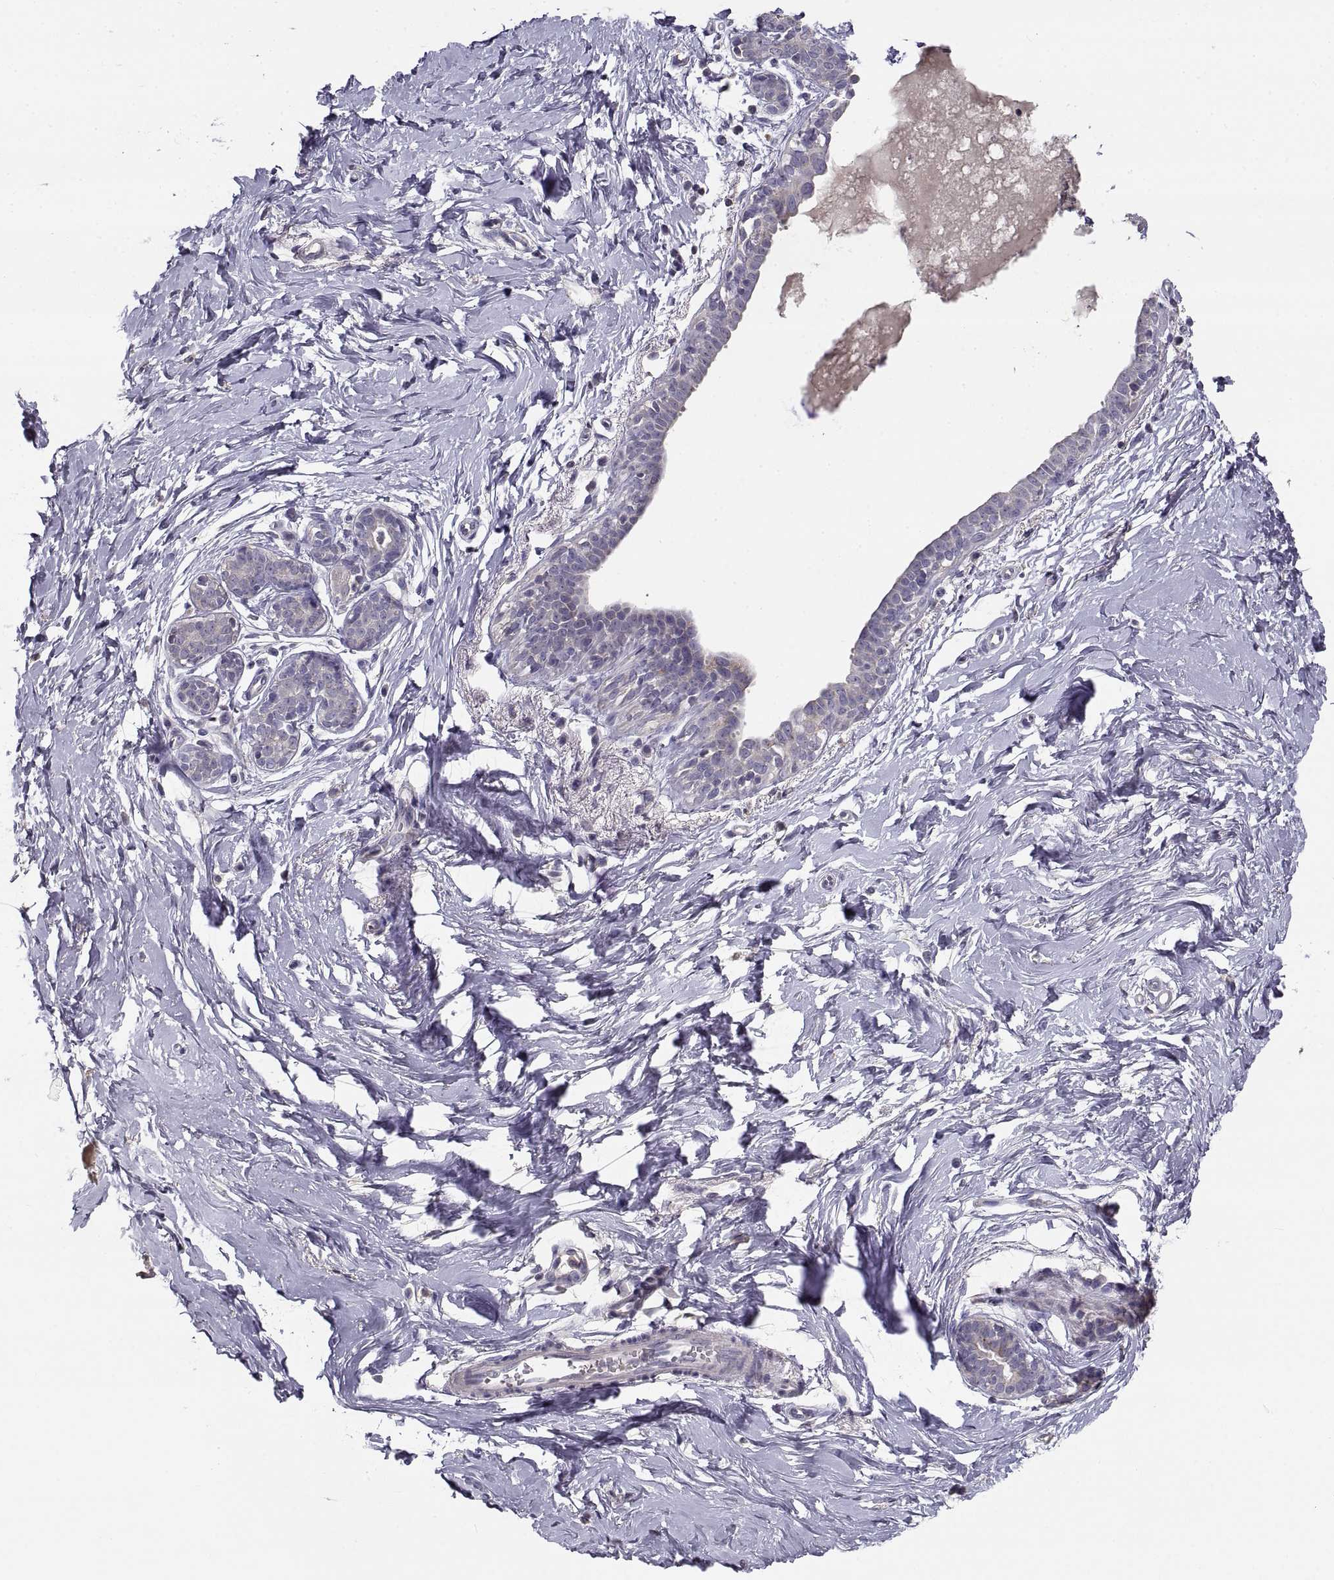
{"staining": {"intensity": "negative", "quantity": "none", "location": "none"}, "tissue": "breast", "cell_type": "Adipocytes", "image_type": "normal", "snomed": [{"axis": "morphology", "description": "Normal tissue, NOS"}, {"axis": "topography", "description": "Breast"}], "caption": "Immunohistochemistry (IHC) of normal breast exhibits no expression in adipocytes.", "gene": "NMNAT2", "patient": {"sex": "female", "age": 37}}